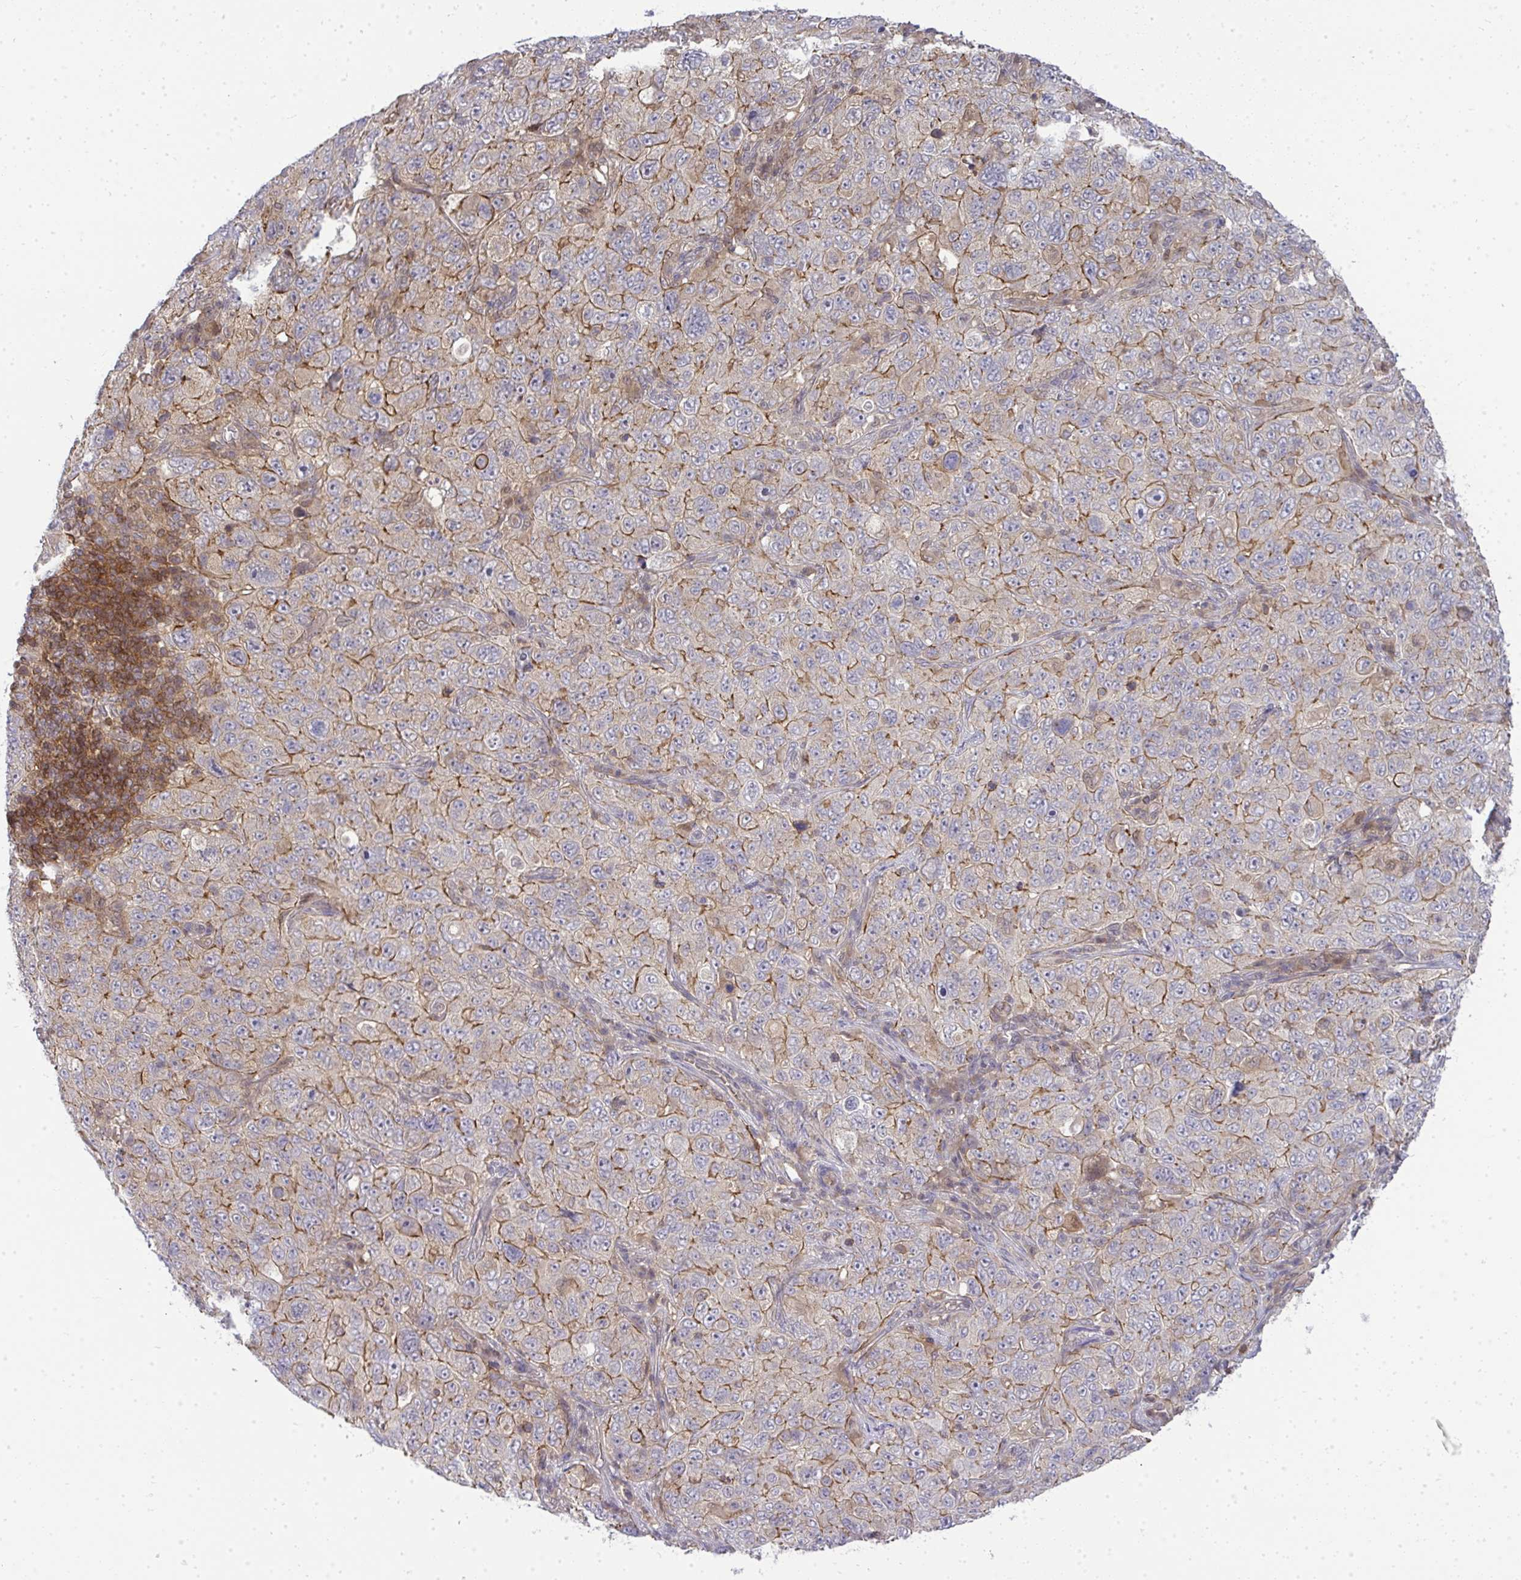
{"staining": {"intensity": "moderate", "quantity": "25%-75%", "location": "cytoplasmic/membranous"}, "tissue": "pancreatic cancer", "cell_type": "Tumor cells", "image_type": "cancer", "snomed": [{"axis": "morphology", "description": "Adenocarcinoma, NOS"}, {"axis": "topography", "description": "Pancreas"}], "caption": "DAB (3,3'-diaminobenzidine) immunohistochemical staining of human pancreatic adenocarcinoma reveals moderate cytoplasmic/membranous protein expression in approximately 25%-75% of tumor cells.", "gene": "HDHD2", "patient": {"sex": "male", "age": 68}}